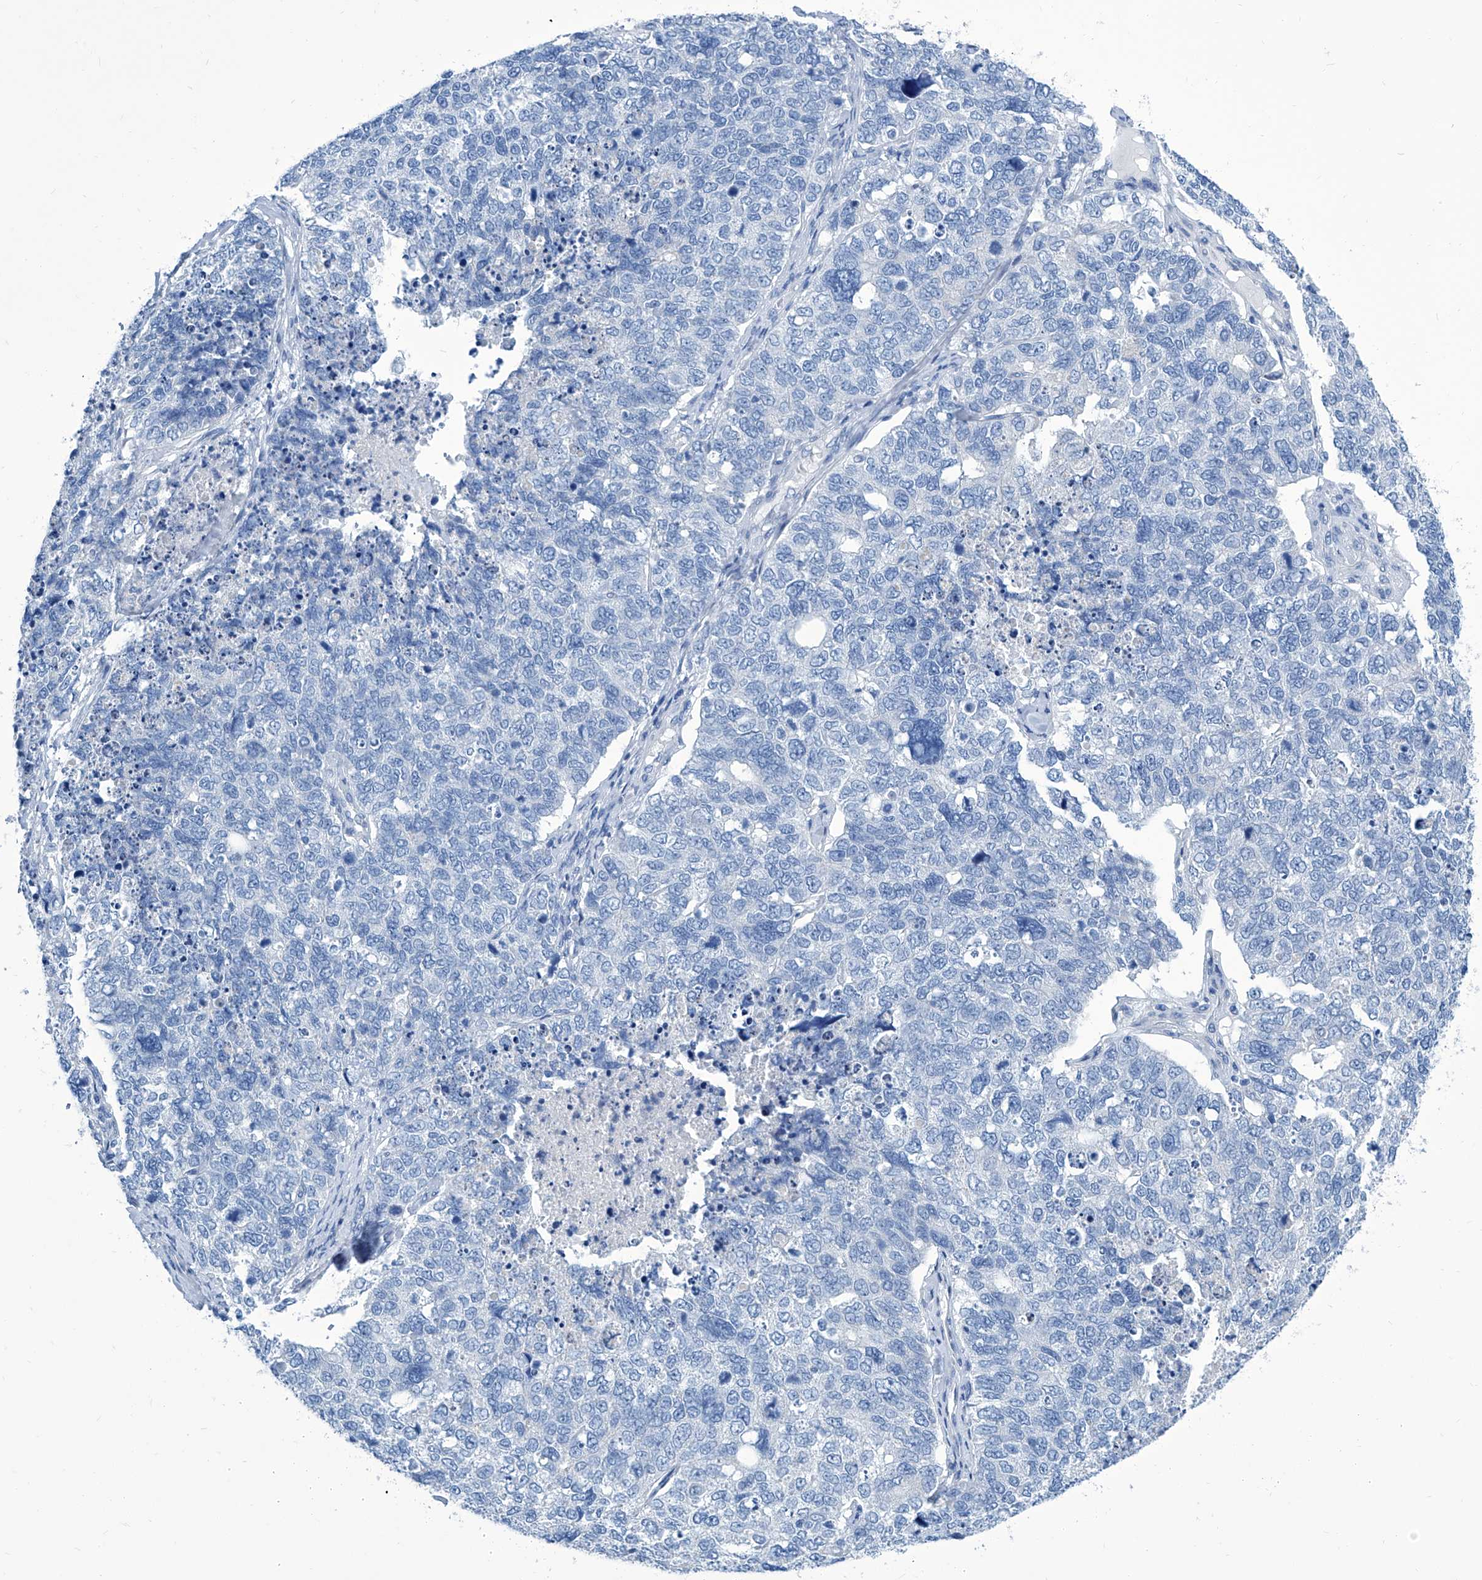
{"staining": {"intensity": "negative", "quantity": "none", "location": "none"}, "tissue": "cervical cancer", "cell_type": "Tumor cells", "image_type": "cancer", "snomed": [{"axis": "morphology", "description": "Squamous cell carcinoma, NOS"}, {"axis": "topography", "description": "Cervix"}], "caption": "IHC image of neoplastic tissue: cervical cancer (squamous cell carcinoma) stained with DAB (3,3'-diaminobenzidine) reveals no significant protein staining in tumor cells.", "gene": "ZNF519", "patient": {"sex": "female", "age": 63}}